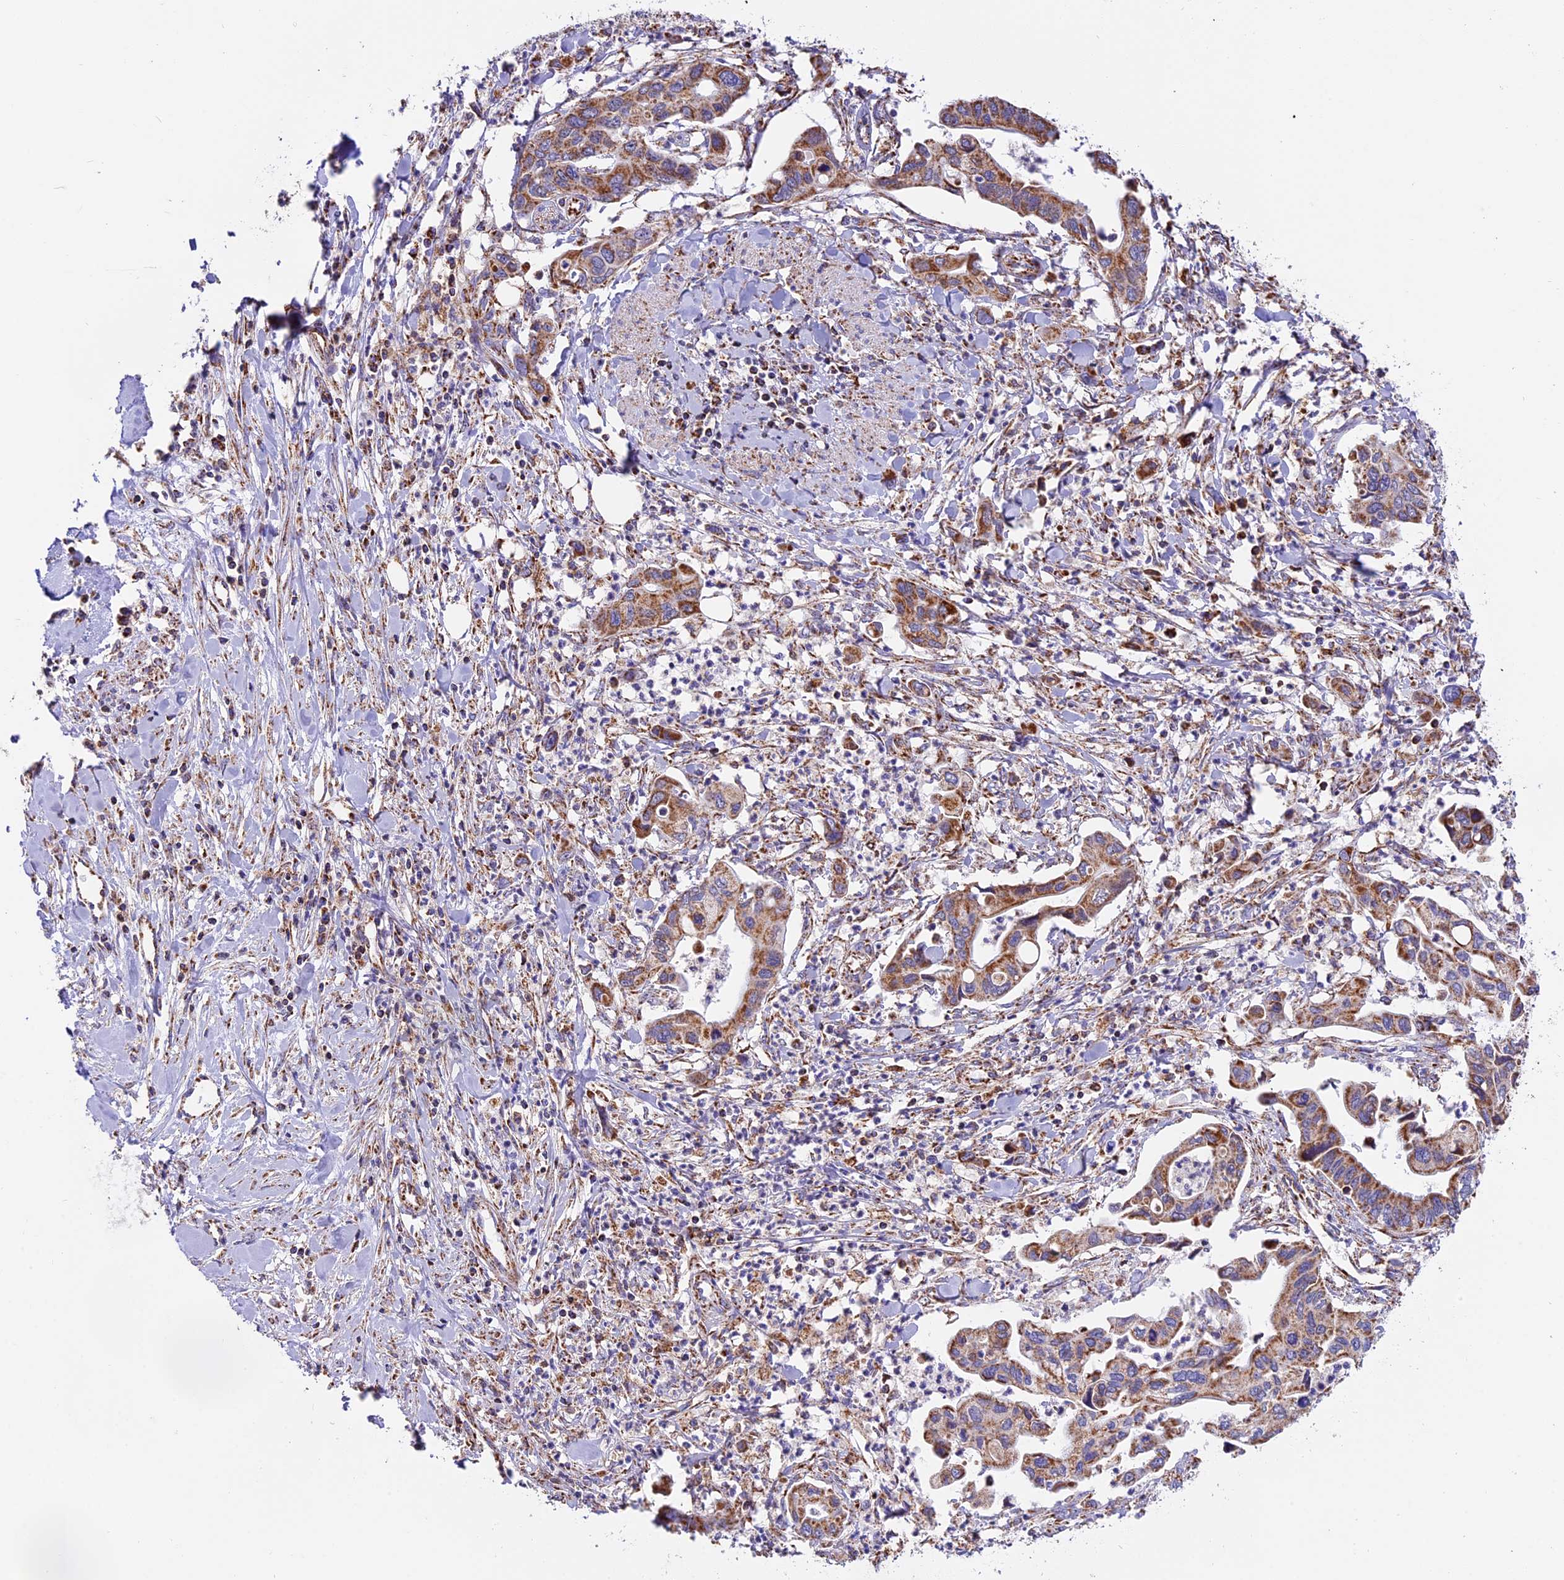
{"staining": {"intensity": "strong", "quantity": ">75%", "location": "cytoplasmic/membranous"}, "tissue": "pancreatic cancer", "cell_type": "Tumor cells", "image_type": "cancer", "snomed": [{"axis": "morphology", "description": "Adenocarcinoma, NOS"}, {"axis": "topography", "description": "Pancreas"}], "caption": "Immunohistochemical staining of pancreatic cancer demonstrates high levels of strong cytoplasmic/membranous protein positivity in approximately >75% of tumor cells. (DAB (3,3'-diaminobenzidine) IHC with brightfield microscopy, high magnification).", "gene": "NDUFA8", "patient": {"sex": "female", "age": 50}}